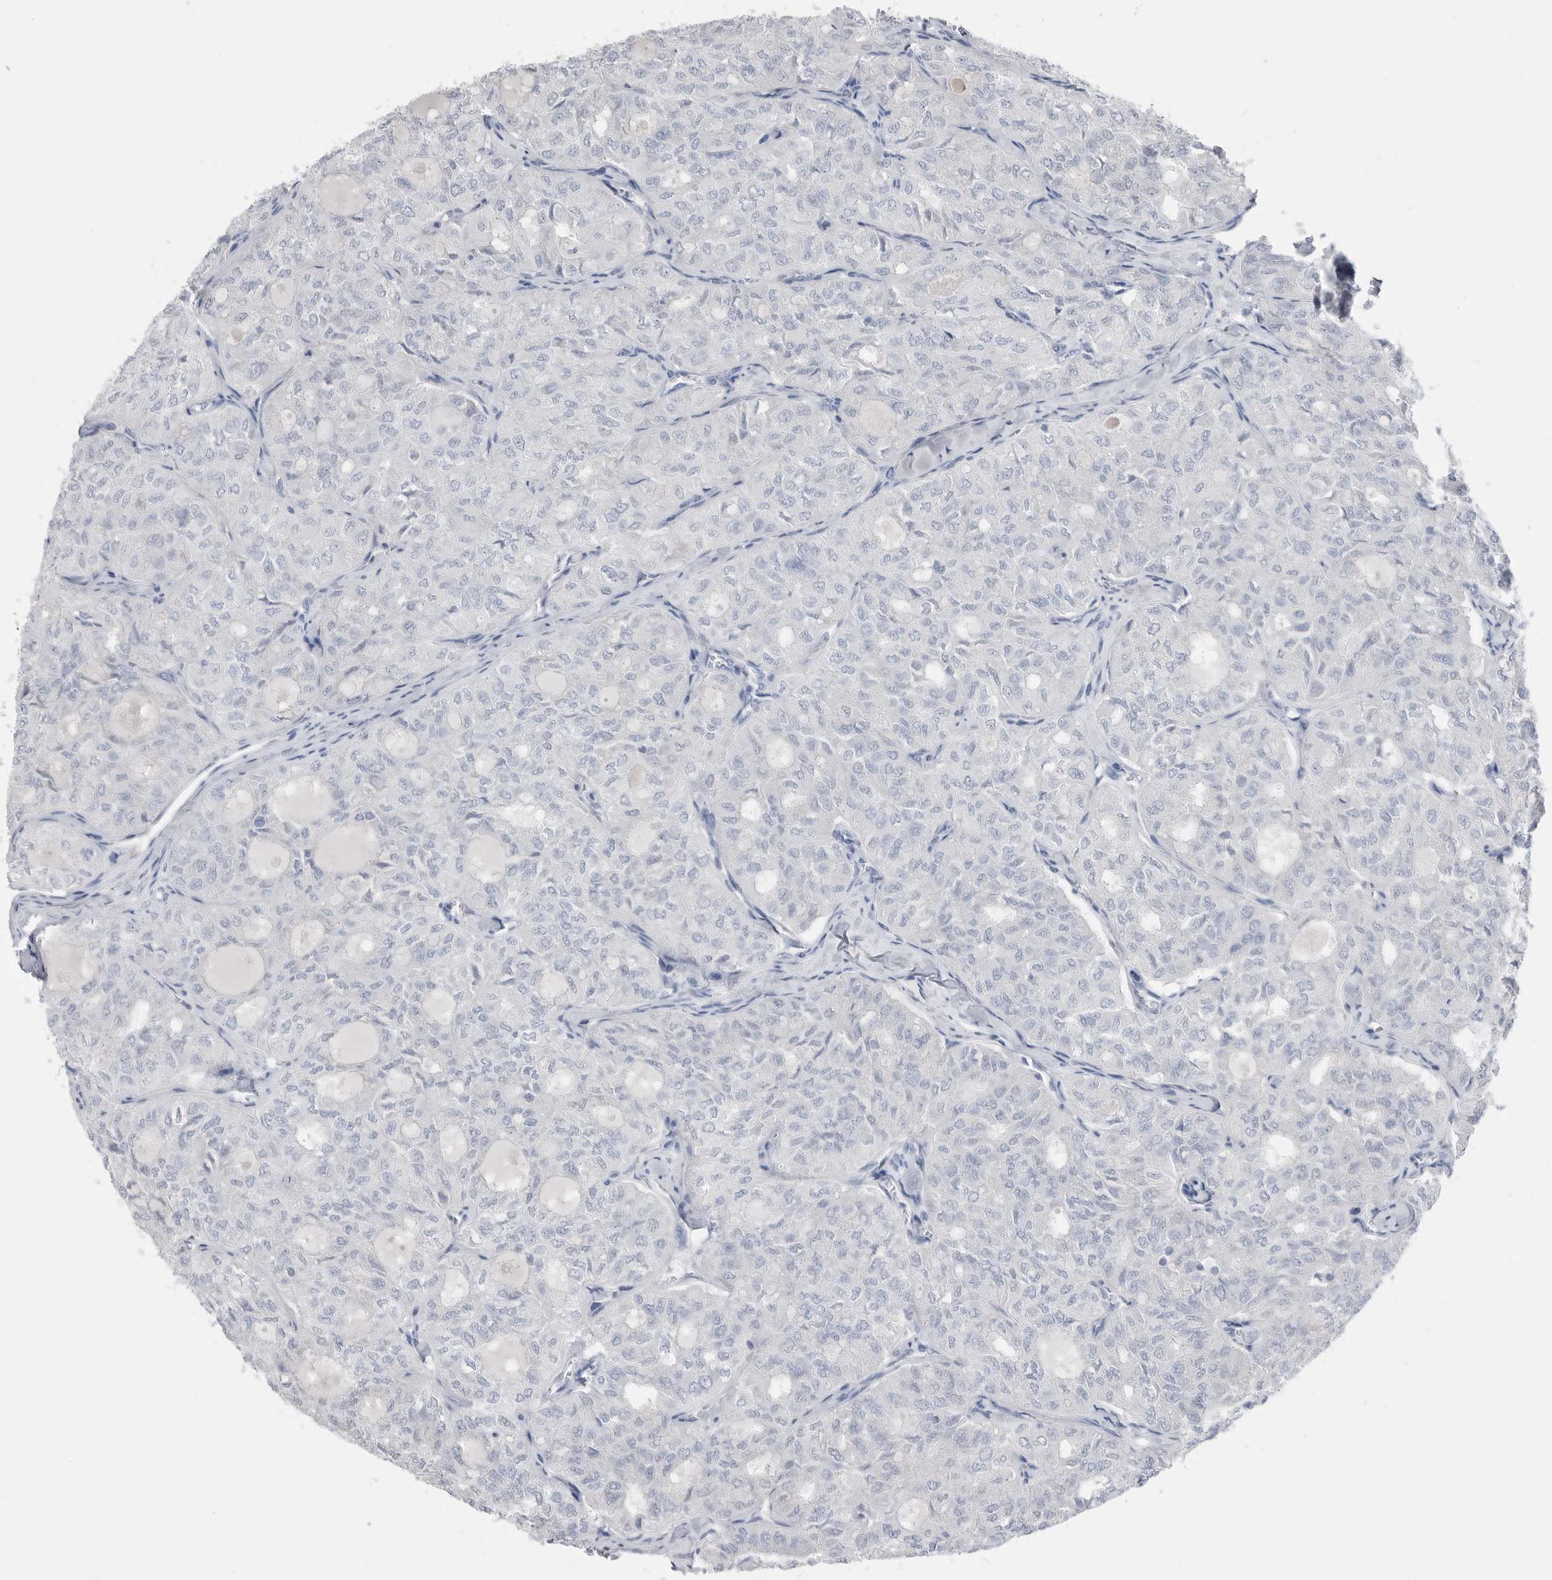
{"staining": {"intensity": "negative", "quantity": "none", "location": "none"}, "tissue": "thyroid cancer", "cell_type": "Tumor cells", "image_type": "cancer", "snomed": [{"axis": "morphology", "description": "Follicular adenoma carcinoma, NOS"}, {"axis": "topography", "description": "Thyroid gland"}], "caption": "Tumor cells are negative for protein expression in human thyroid cancer (follicular adenoma carcinoma).", "gene": "ABHD12", "patient": {"sex": "male", "age": 75}}